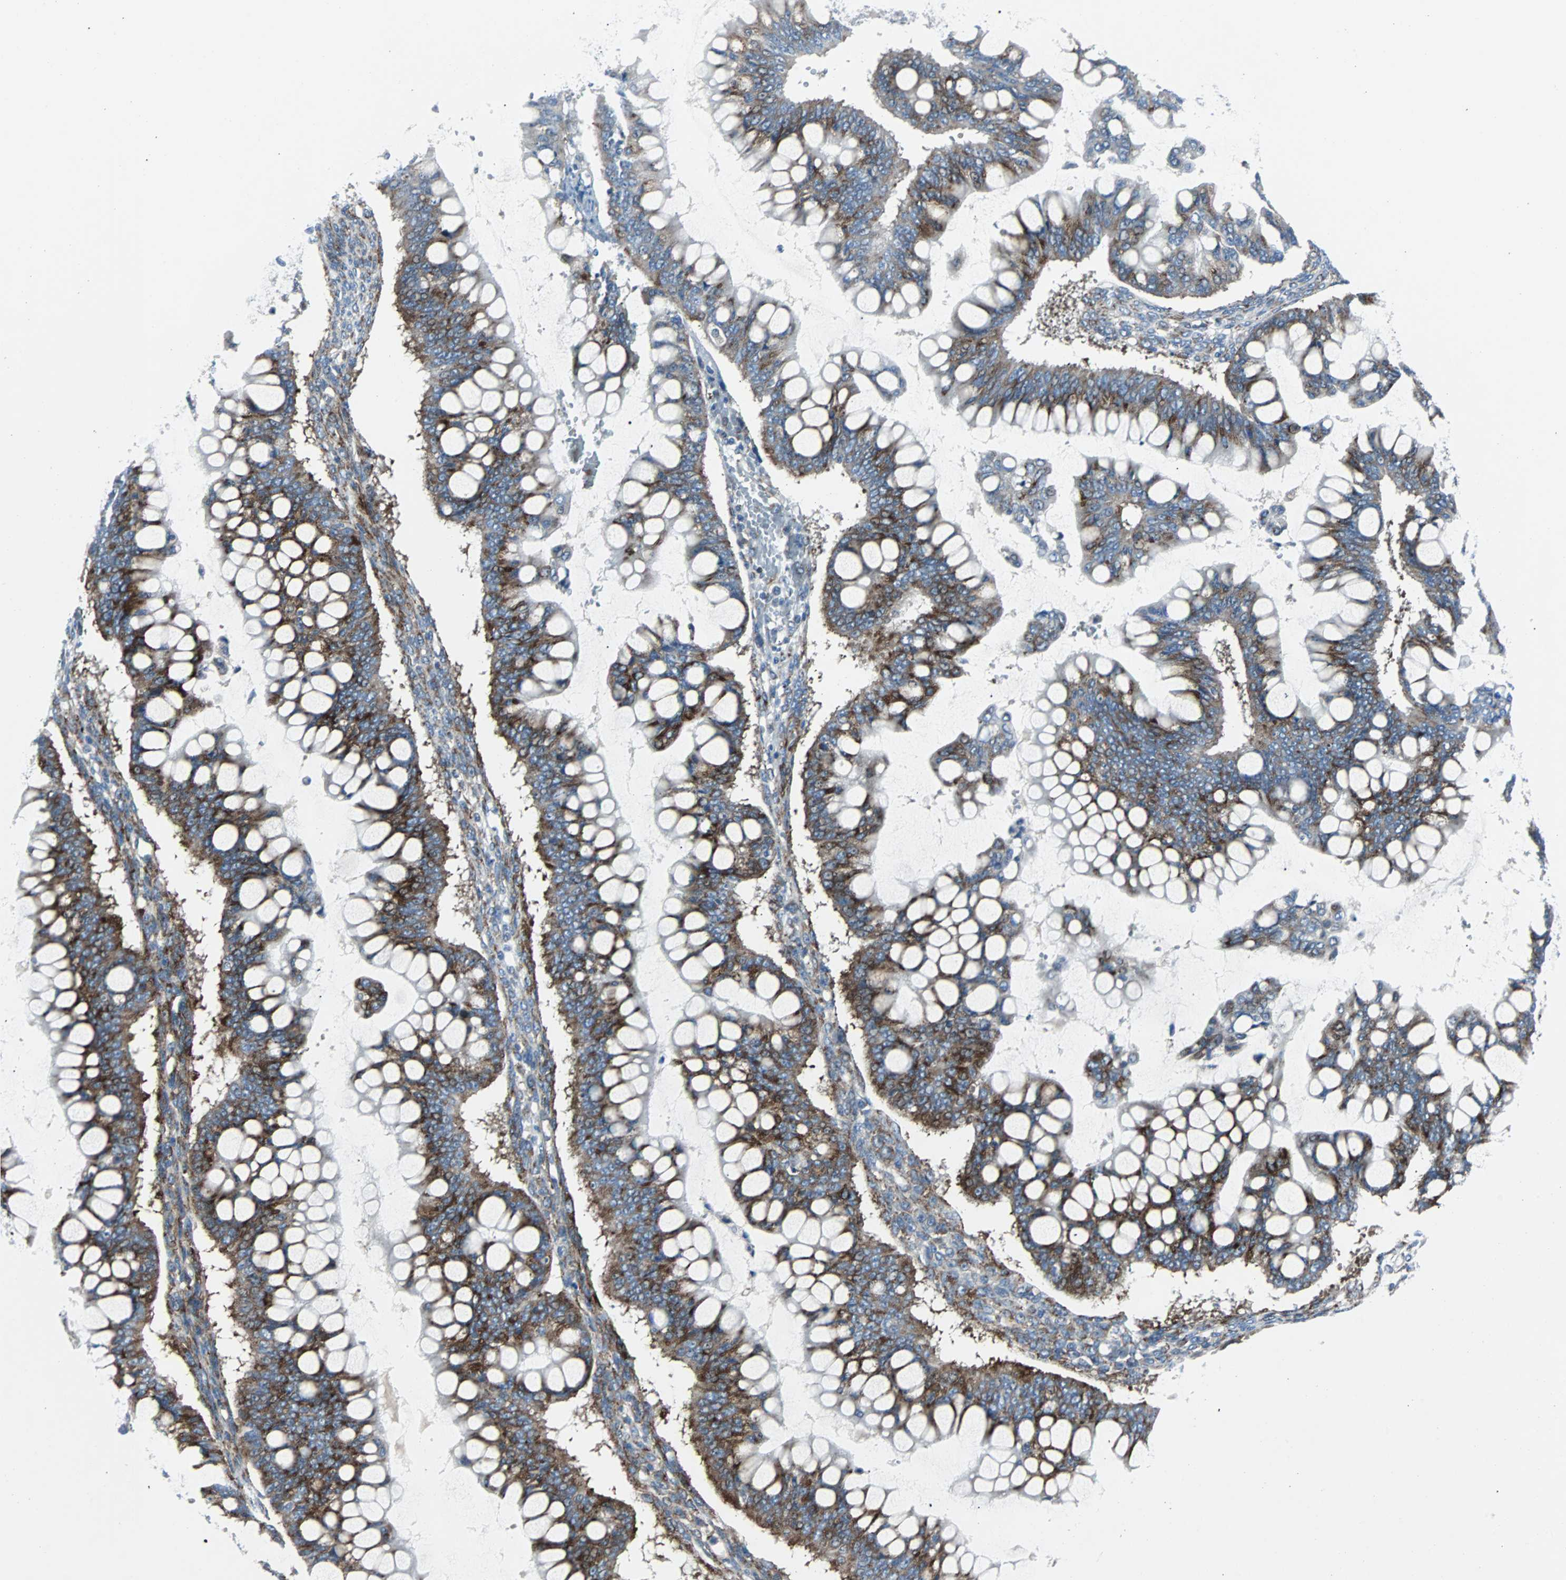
{"staining": {"intensity": "strong", "quantity": ">75%", "location": "cytoplasmic/membranous"}, "tissue": "ovarian cancer", "cell_type": "Tumor cells", "image_type": "cancer", "snomed": [{"axis": "morphology", "description": "Cystadenocarcinoma, mucinous, NOS"}, {"axis": "topography", "description": "Ovary"}], "caption": "Immunohistochemistry (IHC) image of human ovarian cancer (mucinous cystadenocarcinoma) stained for a protein (brown), which displays high levels of strong cytoplasmic/membranous staining in approximately >75% of tumor cells.", "gene": "BBC3", "patient": {"sex": "female", "age": 73}}